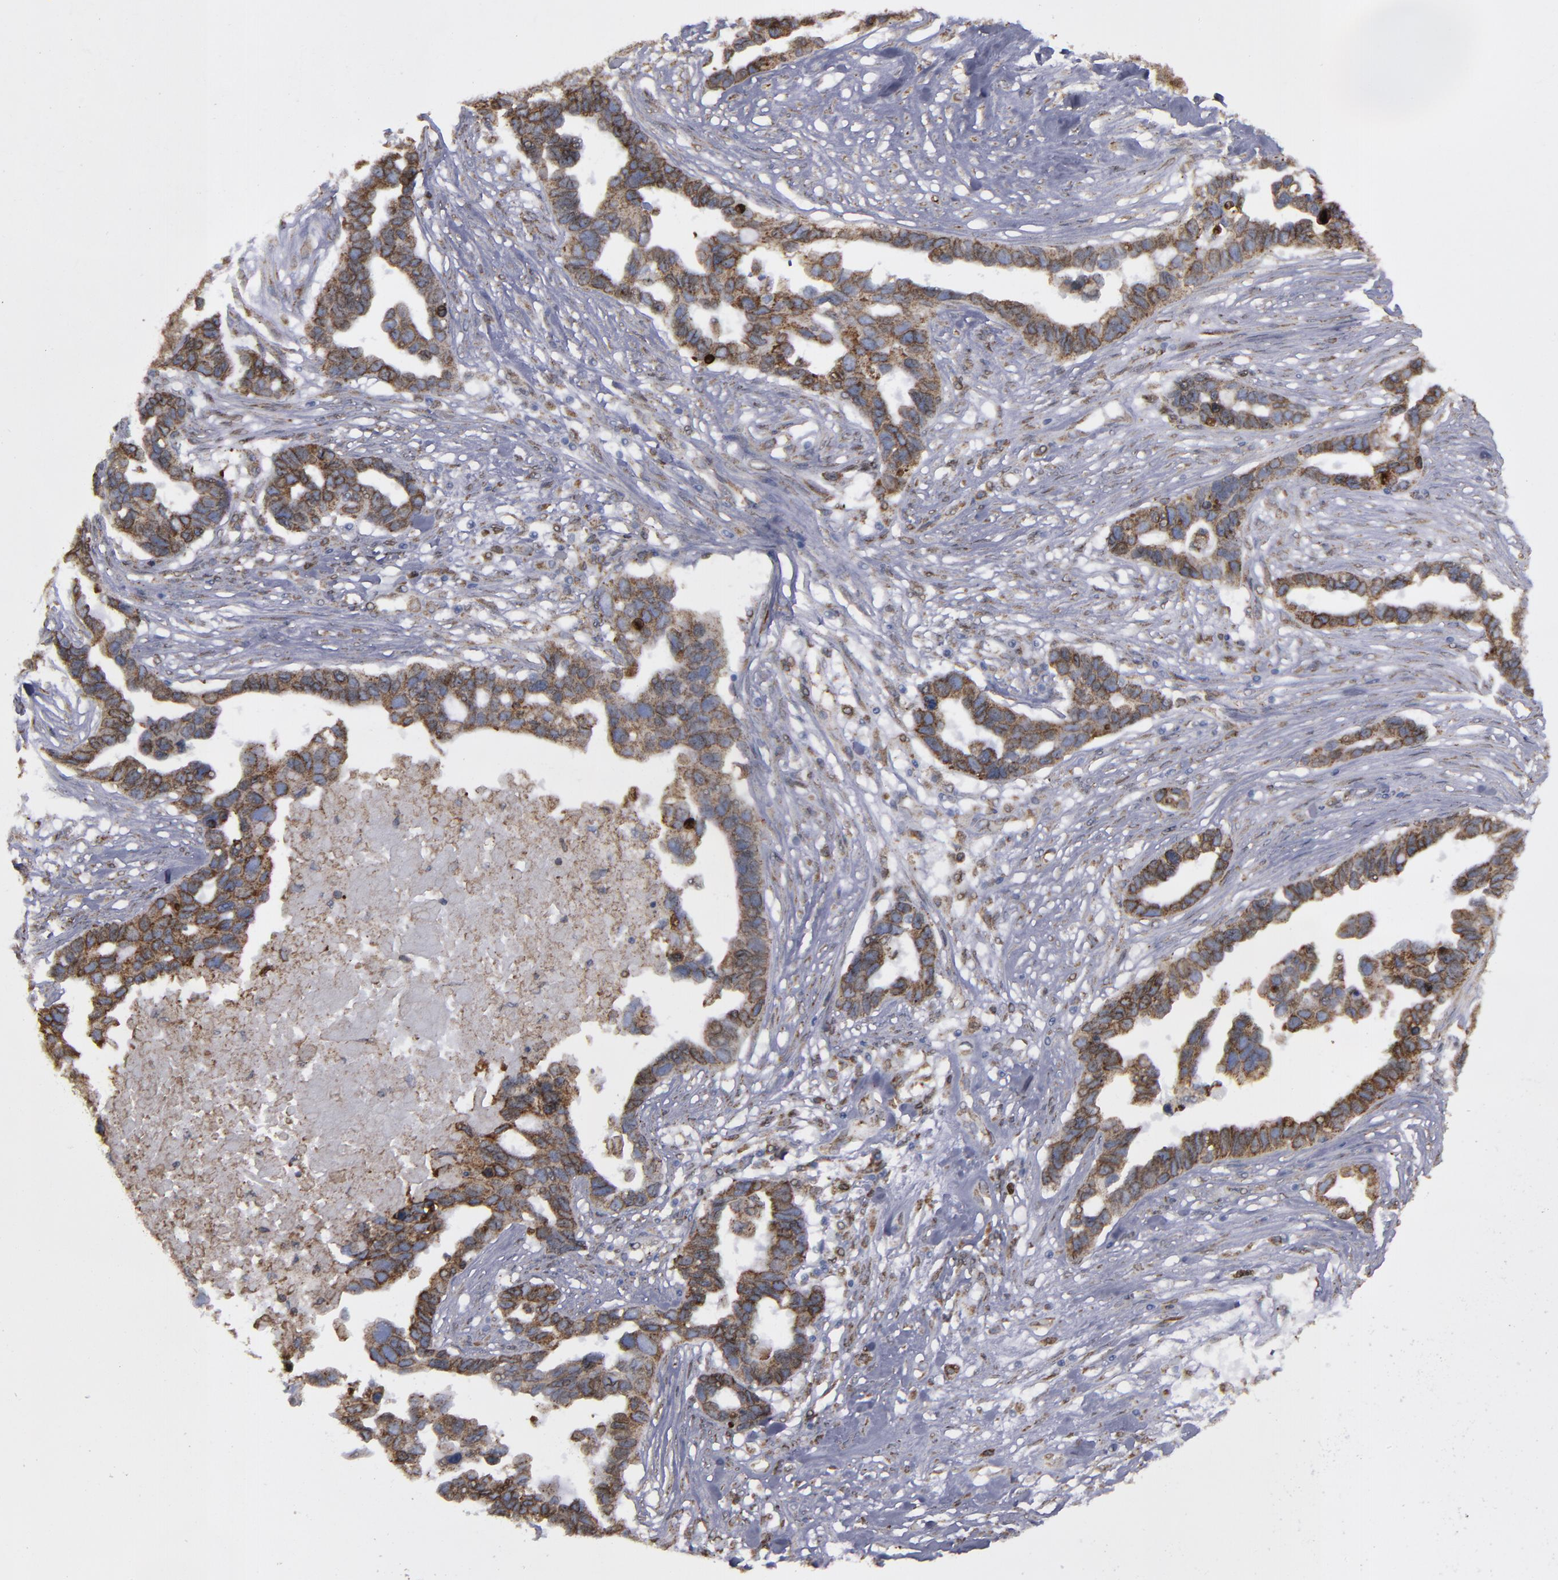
{"staining": {"intensity": "strong", "quantity": ">75%", "location": "cytoplasmic/membranous"}, "tissue": "ovarian cancer", "cell_type": "Tumor cells", "image_type": "cancer", "snomed": [{"axis": "morphology", "description": "Cystadenocarcinoma, serous, NOS"}, {"axis": "topography", "description": "Ovary"}], "caption": "Ovarian cancer (serous cystadenocarcinoma) stained for a protein (brown) displays strong cytoplasmic/membranous positive staining in about >75% of tumor cells.", "gene": "ERLIN2", "patient": {"sex": "female", "age": 54}}